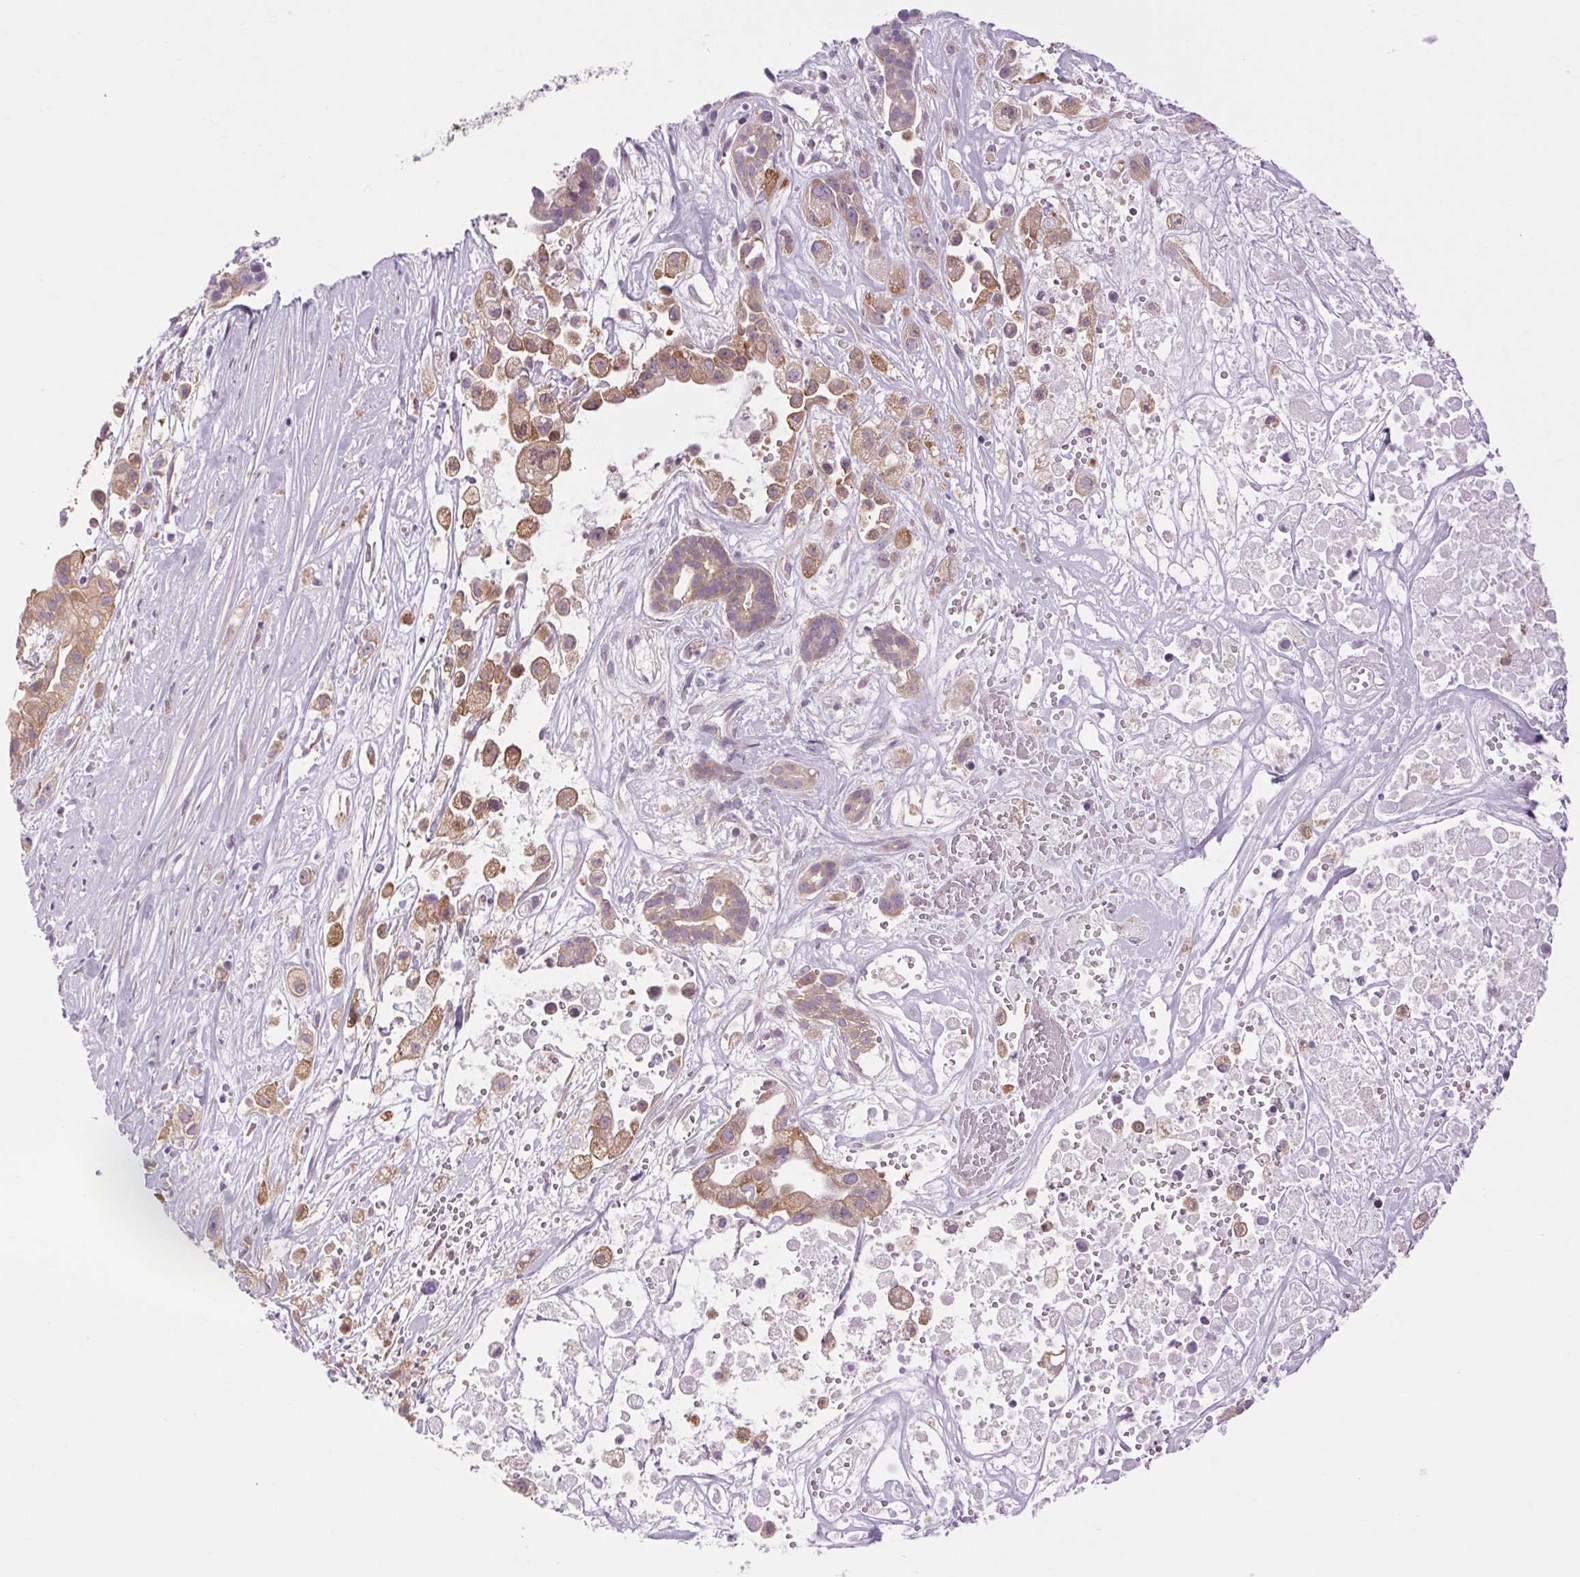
{"staining": {"intensity": "weak", "quantity": ">75%", "location": "cytoplasmic/membranous"}, "tissue": "pancreatic cancer", "cell_type": "Tumor cells", "image_type": "cancer", "snomed": [{"axis": "morphology", "description": "Adenocarcinoma, NOS"}, {"axis": "topography", "description": "Pancreas"}], "caption": "This is a micrograph of IHC staining of adenocarcinoma (pancreatic), which shows weak expression in the cytoplasmic/membranous of tumor cells.", "gene": "SOWAHC", "patient": {"sex": "male", "age": 44}}